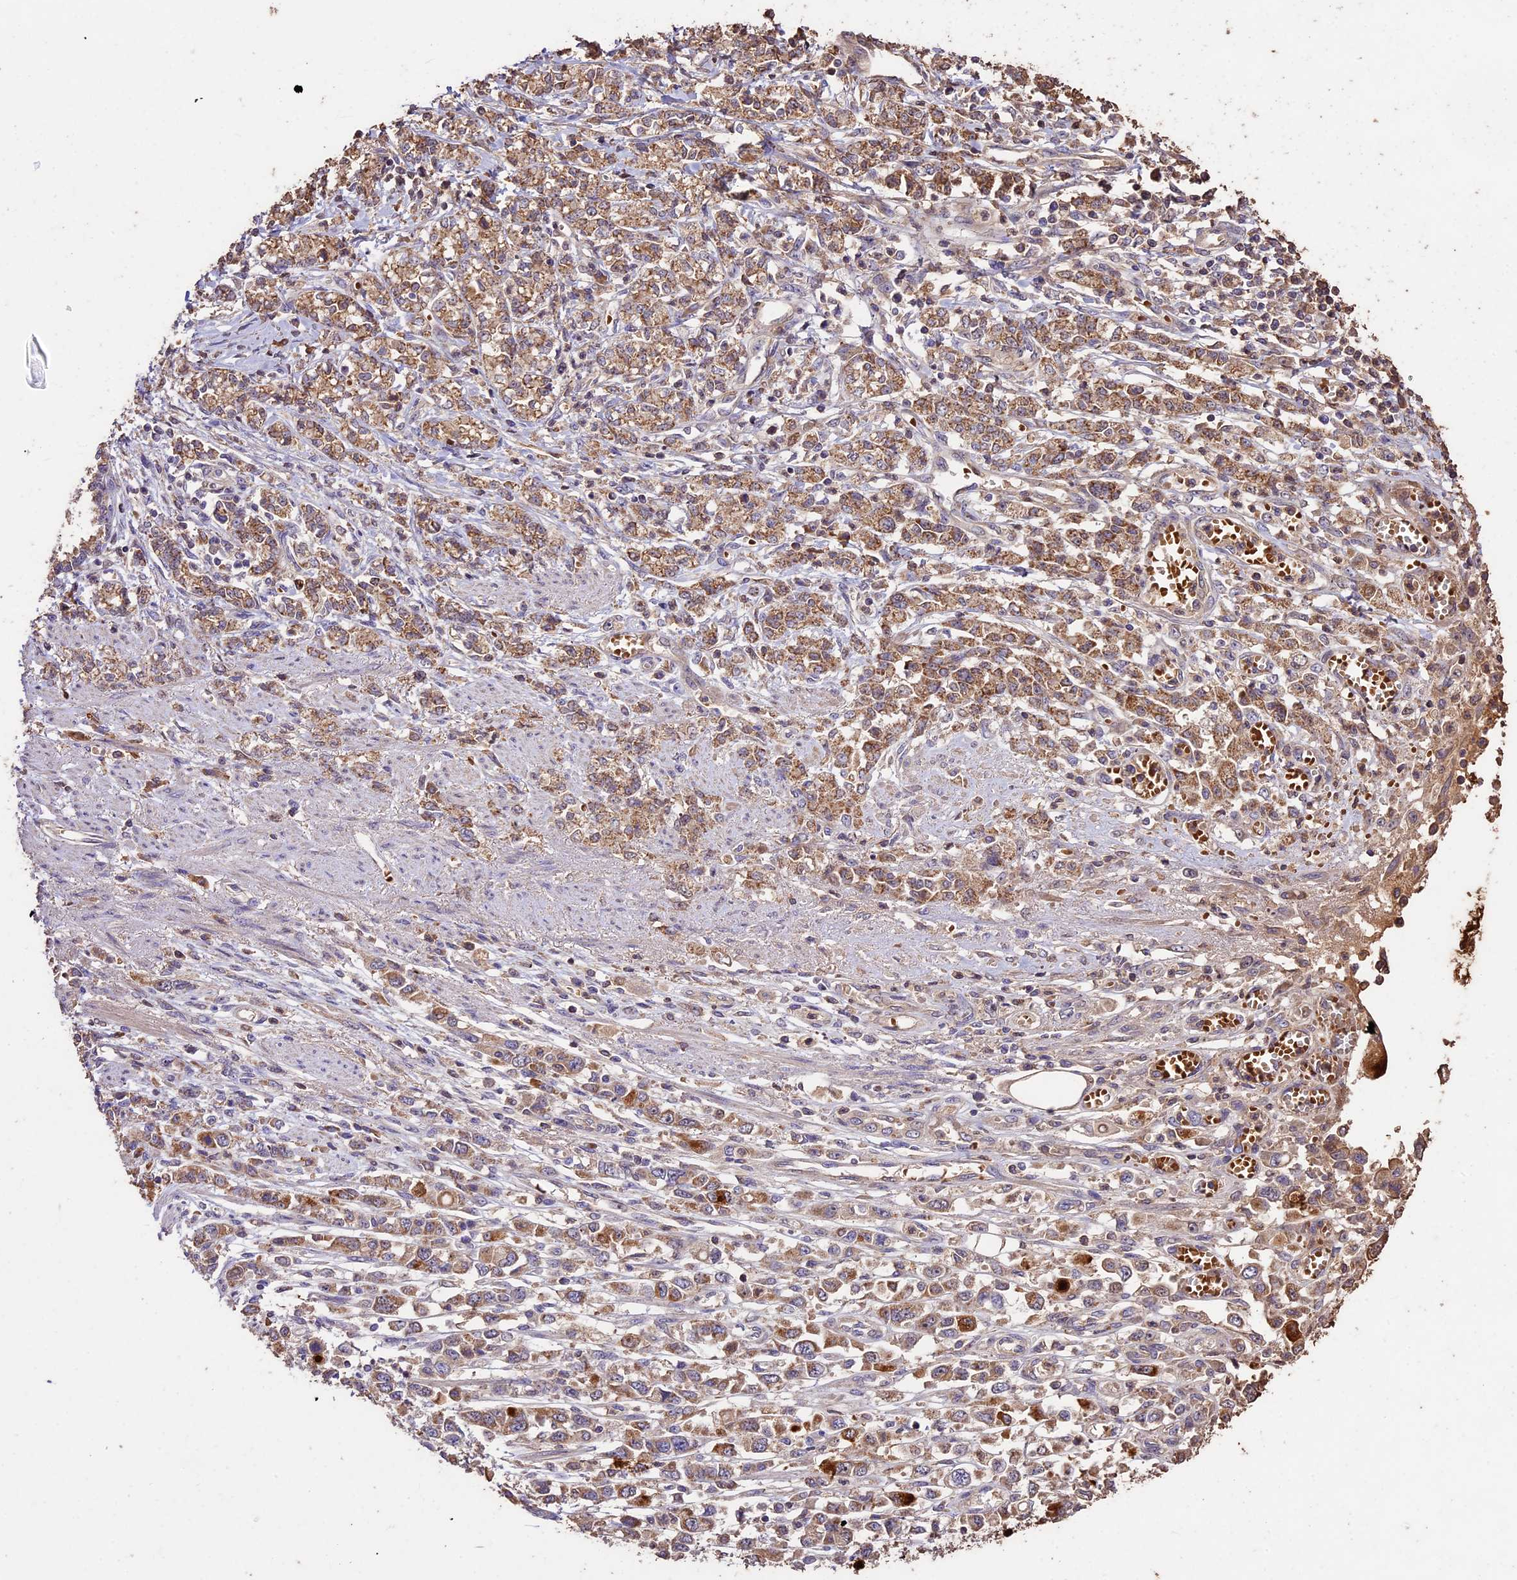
{"staining": {"intensity": "moderate", "quantity": ">75%", "location": "cytoplasmic/membranous"}, "tissue": "stomach cancer", "cell_type": "Tumor cells", "image_type": "cancer", "snomed": [{"axis": "morphology", "description": "Adenocarcinoma, NOS"}, {"axis": "topography", "description": "Stomach"}], "caption": "Brown immunohistochemical staining in stomach cancer (adenocarcinoma) exhibits moderate cytoplasmic/membranous staining in about >75% of tumor cells.", "gene": "CRLF1", "patient": {"sex": "female", "age": 76}}